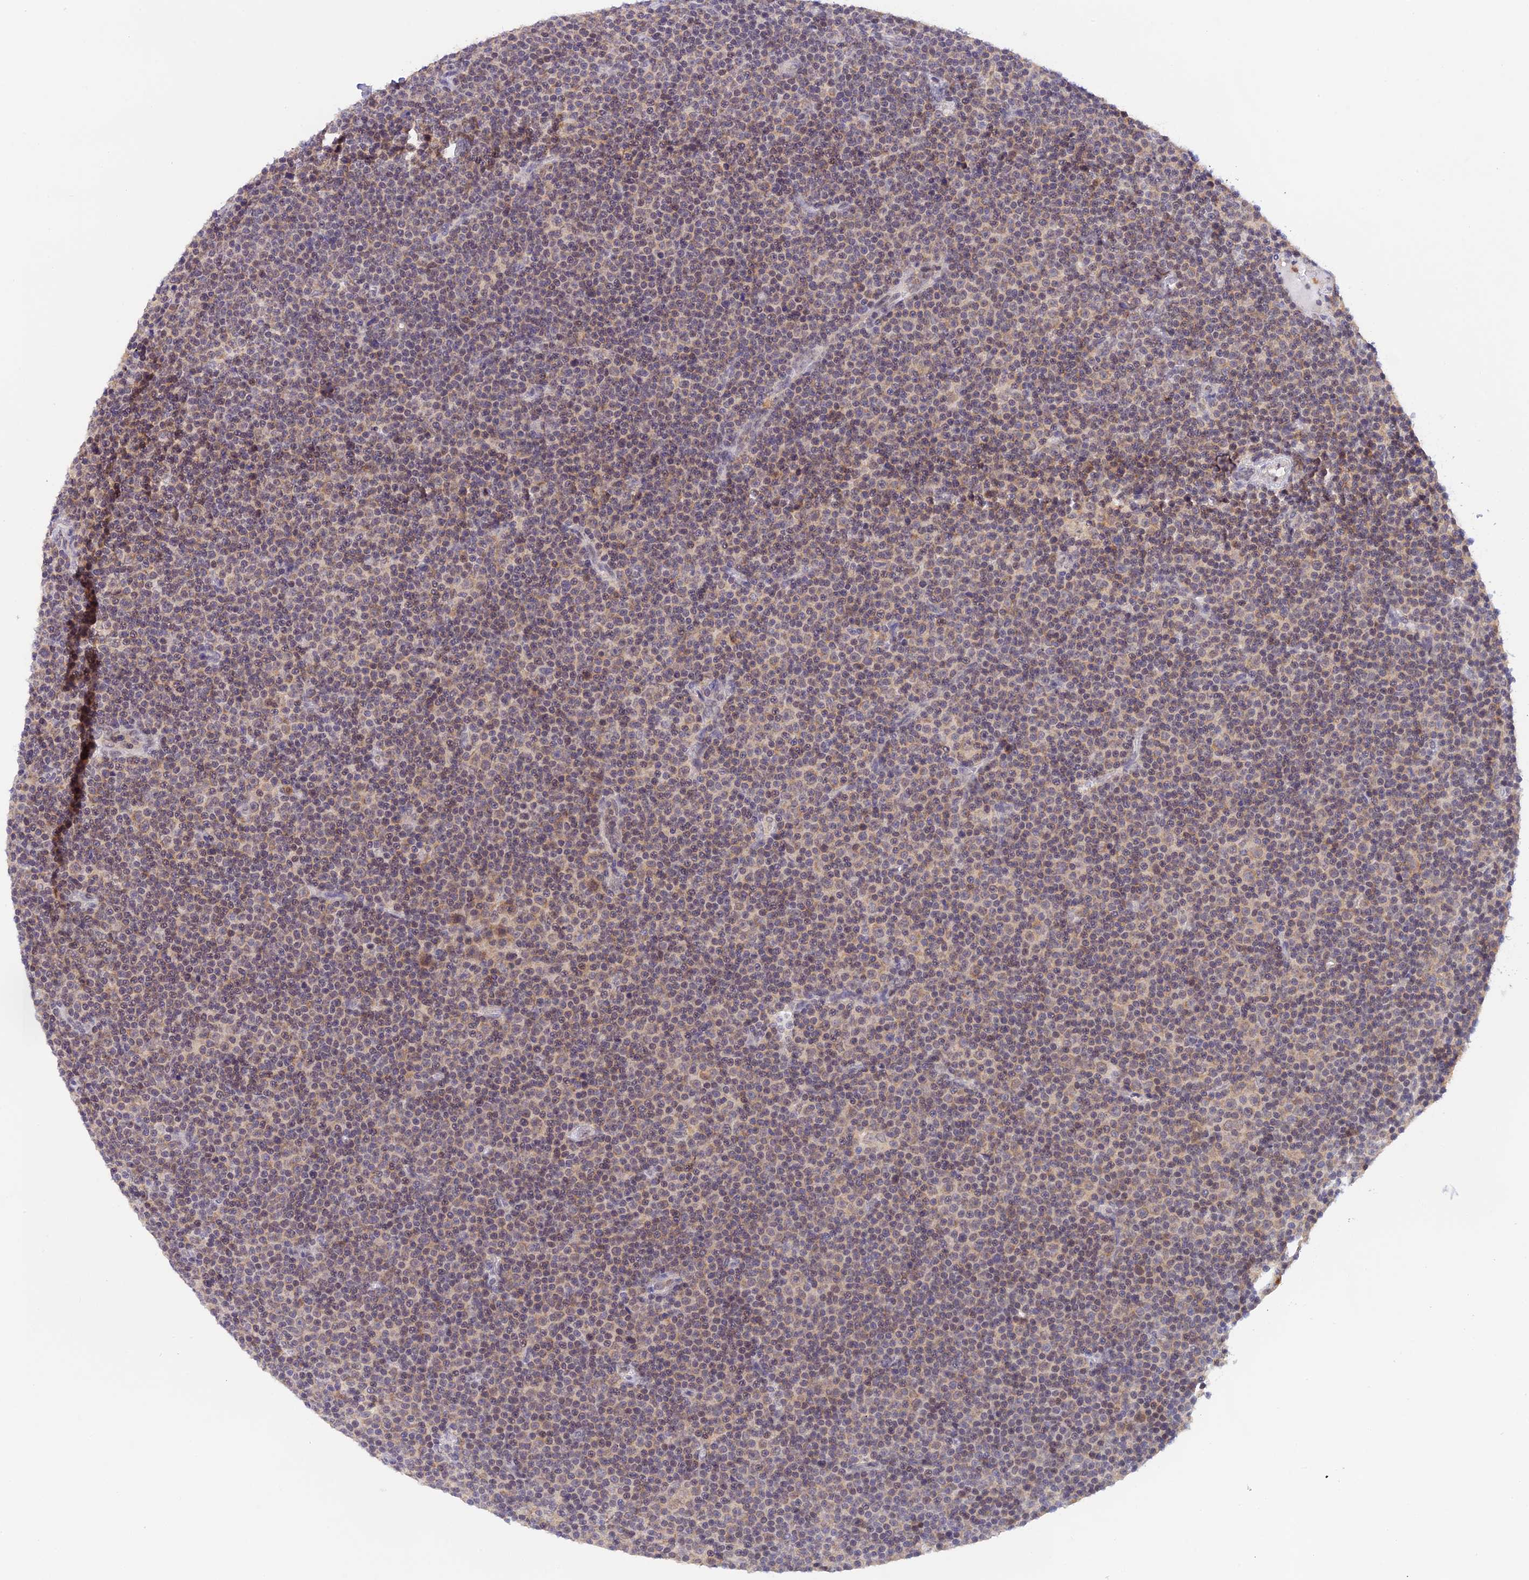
{"staining": {"intensity": "weak", "quantity": "<25%", "location": "cytoplasmic/membranous"}, "tissue": "lymphoma", "cell_type": "Tumor cells", "image_type": "cancer", "snomed": [{"axis": "morphology", "description": "Malignant lymphoma, non-Hodgkin's type, Low grade"}, {"axis": "topography", "description": "Lymph node"}], "caption": "Lymphoma was stained to show a protein in brown. There is no significant expression in tumor cells.", "gene": "PEX16", "patient": {"sex": "female", "age": 67}}